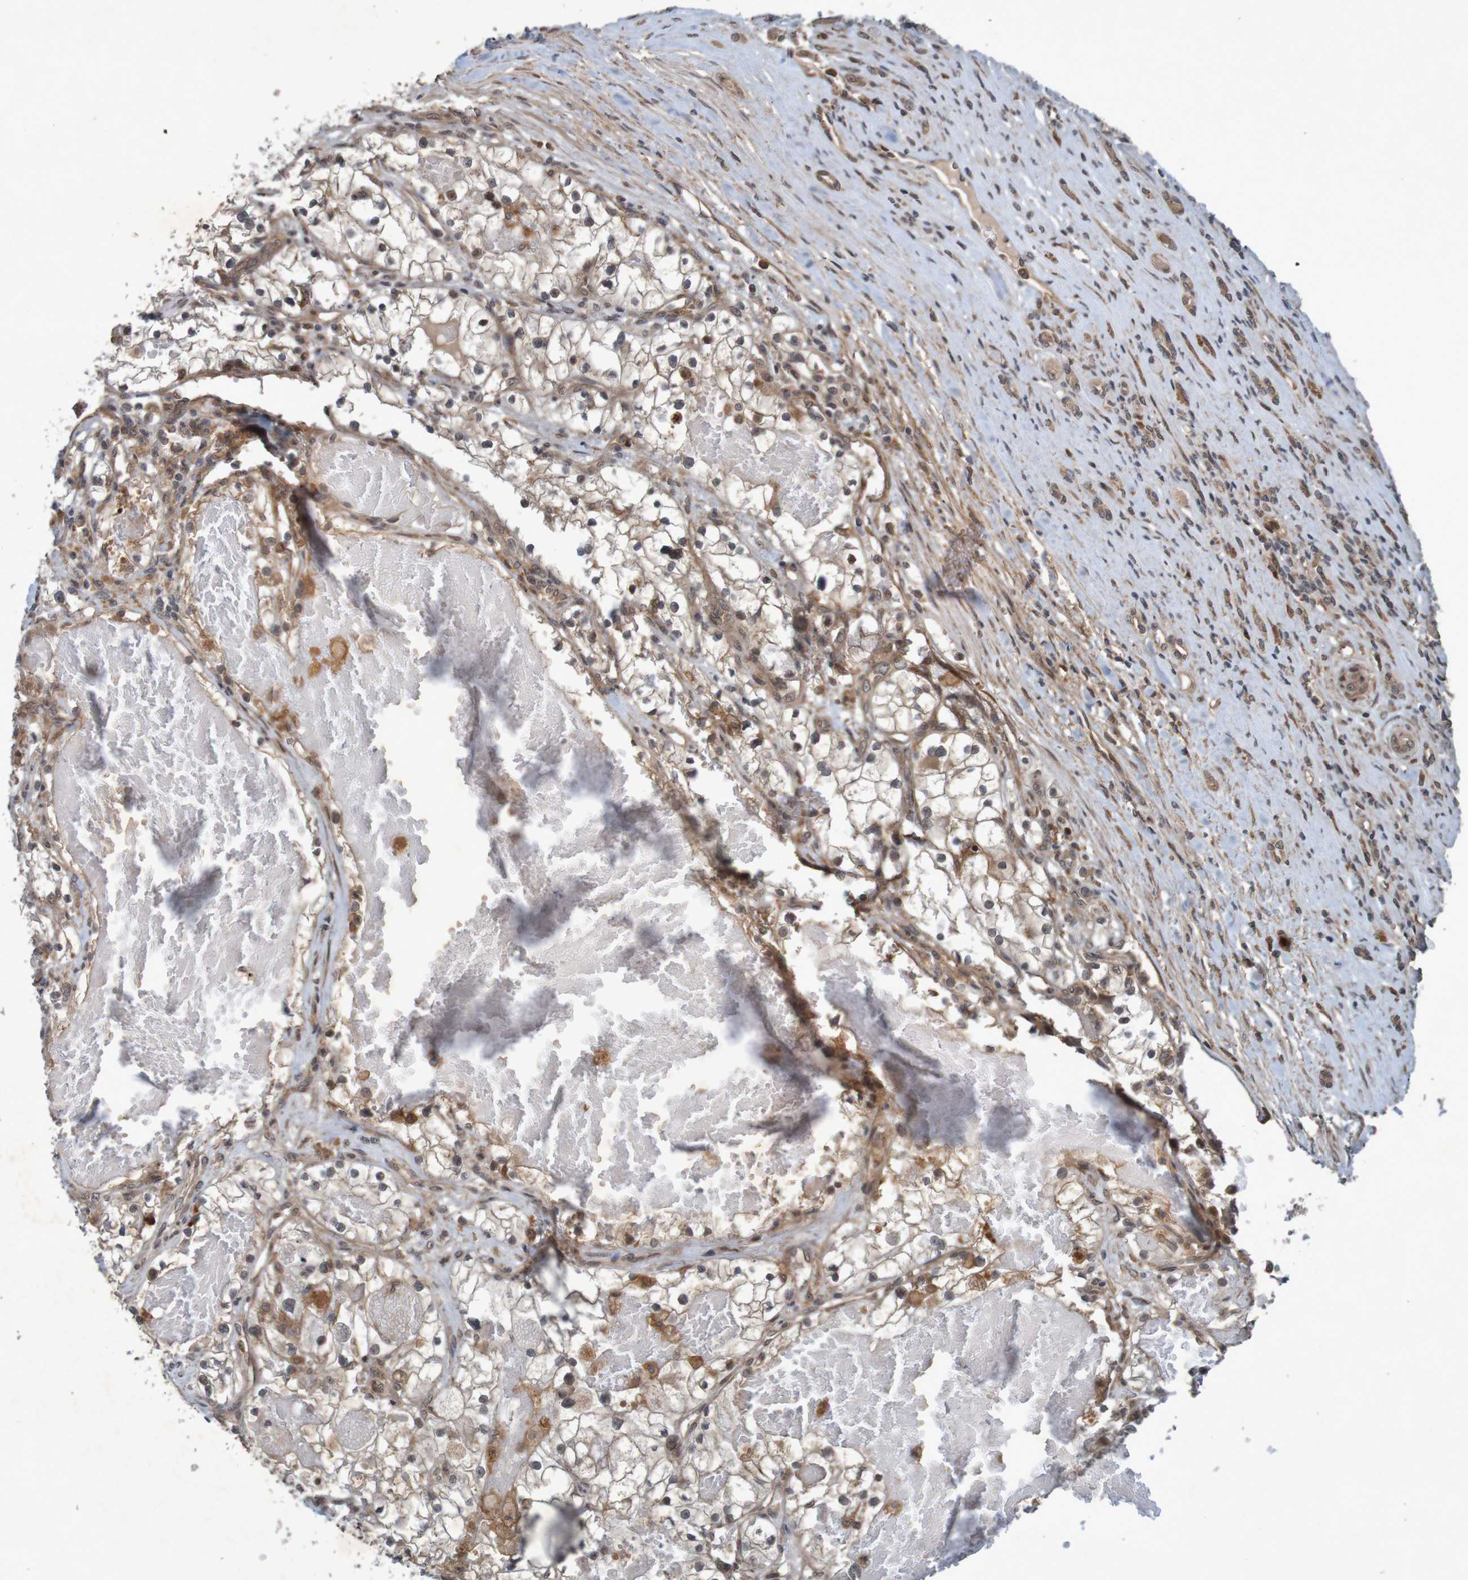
{"staining": {"intensity": "moderate", "quantity": "<25%", "location": "cytoplasmic/membranous"}, "tissue": "renal cancer", "cell_type": "Tumor cells", "image_type": "cancer", "snomed": [{"axis": "morphology", "description": "Adenocarcinoma, NOS"}, {"axis": "topography", "description": "Kidney"}], "caption": "This is an image of immunohistochemistry staining of adenocarcinoma (renal), which shows moderate staining in the cytoplasmic/membranous of tumor cells.", "gene": "ARHGEF11", "patient": {"sex": "male", "age": 68}}